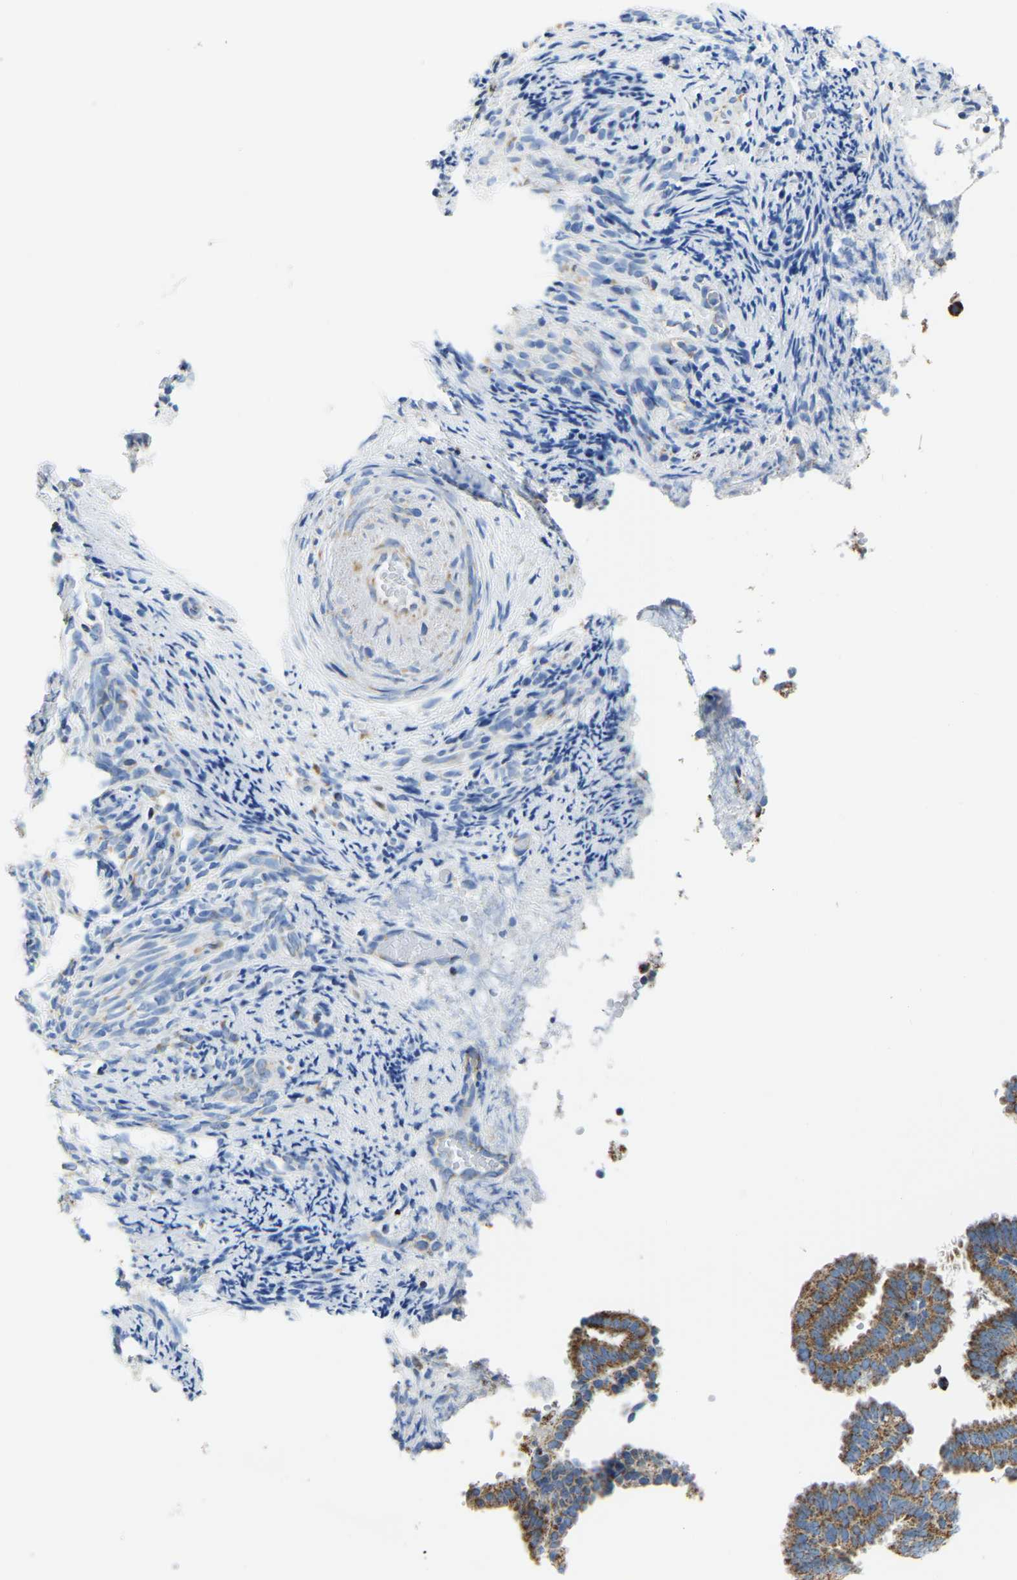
{"staining": {"intensity": "moderate", "quantity": ">75%", "location": "cytoplasmic/membranous"}, "tissue": "endometrial cancer", "cell_type": "Tumor cells", "image_type": "cancer", "snomed": [{"axis": "morphology", "description": "Adenocarcinoma, NOS"}, {"axis": "topography", "description": "Endometrium"}], "caption": "A high-resolution image shows immunohistochemistry (IHC) staining of adenocarcinoma (endometrial), which displays moderate cytoplasmic/membranous positivity in approximately >75% of tumor cells.", "gene": "ETFA", "patient": {"sex": "female", "age": 58}}